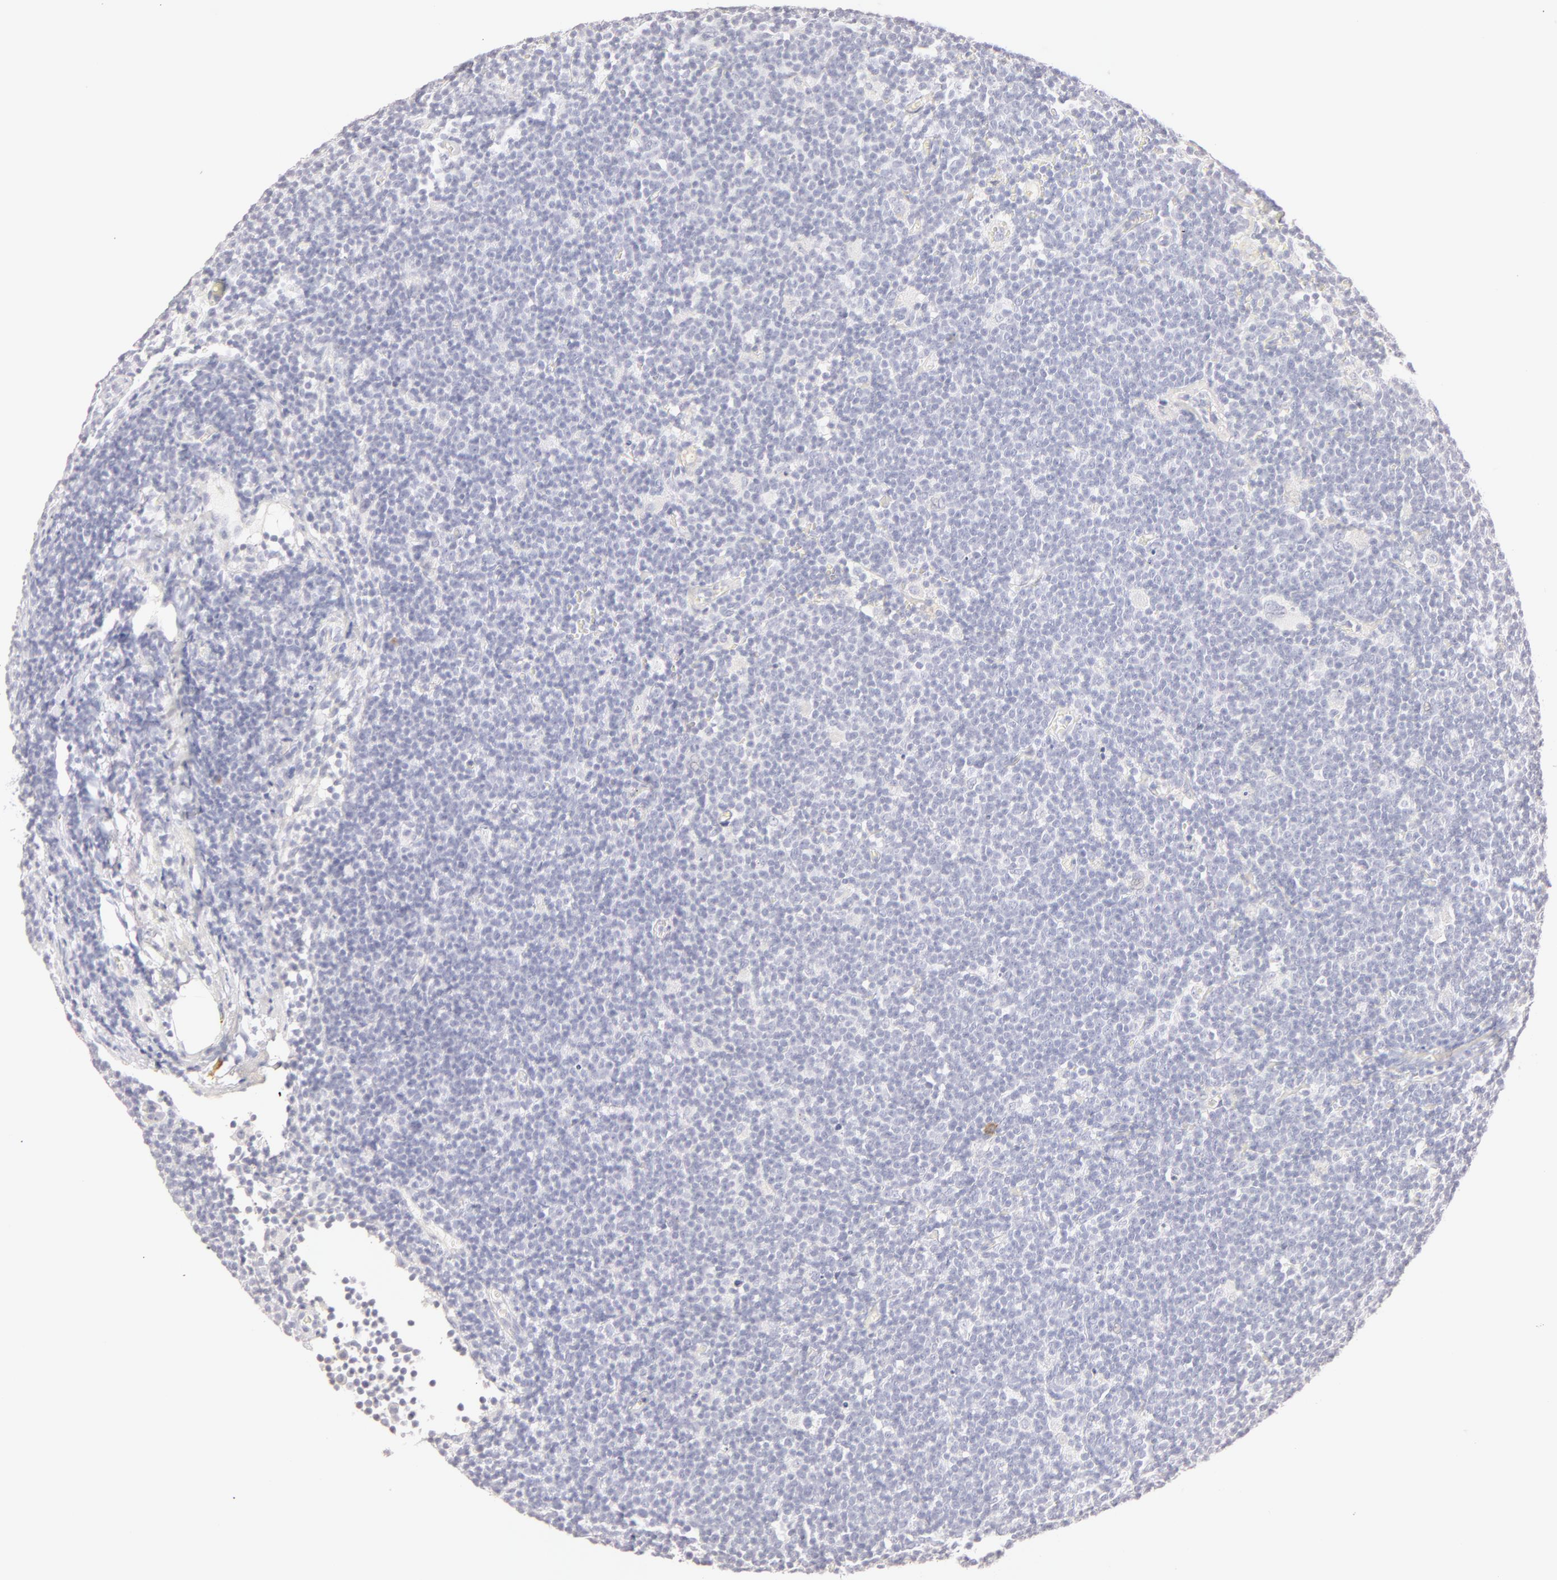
{"staining": {"intensity": "negative", "quantity": "none", "location": "none"}, "tissue": "lymphoma", "cell_type": "Tumor cells", "image_type": "cancer", "snomed": [{"axis": "morphology", "description": "Malignant lymphoma, non-Hodgkin's type, Low grade"}, {"axis": "topography", "description": "Lymph node"}], "caption": "High power microscopy micrograph of an immunohistochemistry image of low-grade malignant lymphoma, non-Hodgkin's type, revealing no significant positivity in tumor cells.", "gene": "LGALS7B", "patient": {"sex": "male", "age": 65}}